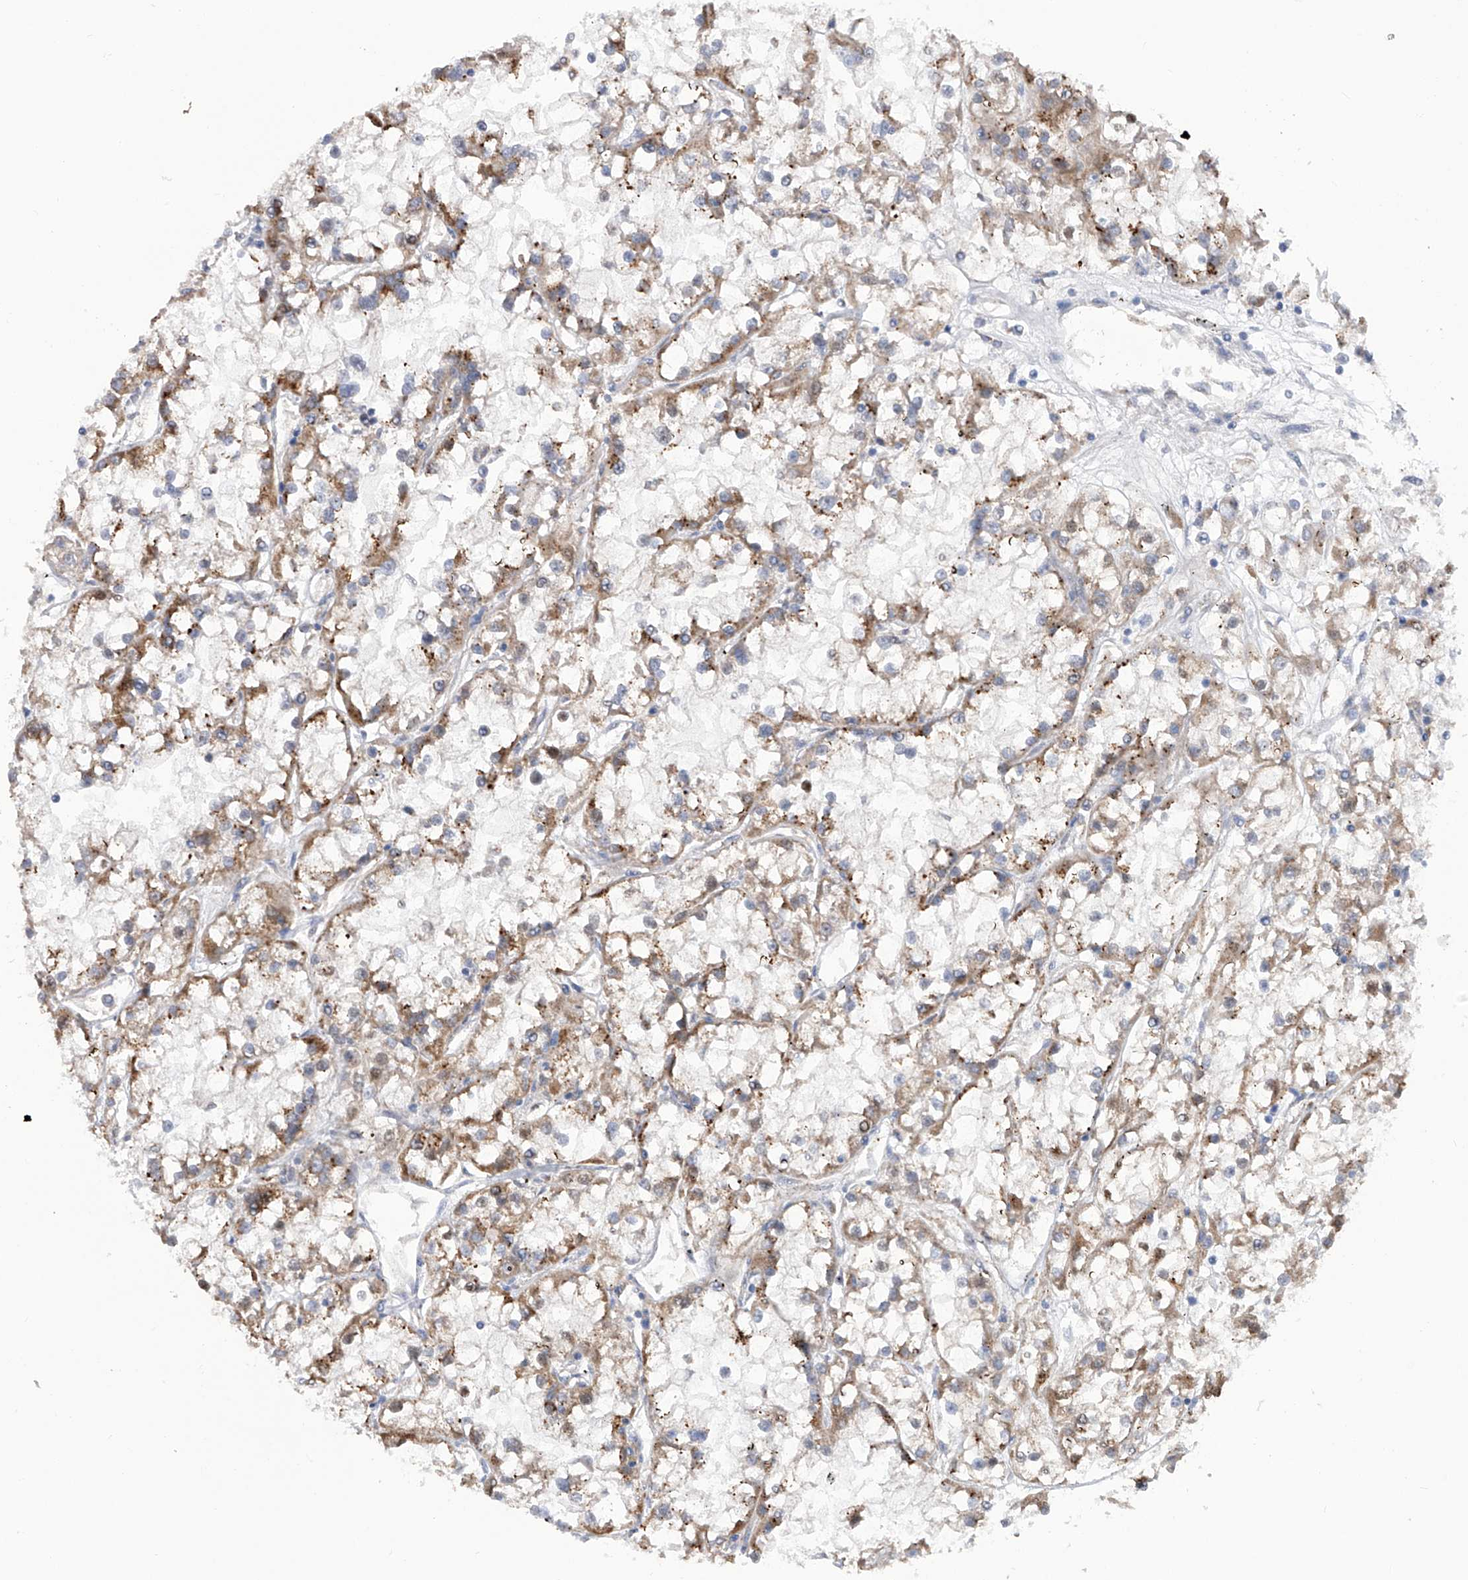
{"staining": {"intensity": "moderate", "quantity": ">75%", "location": "cytoplasmic/membranous"}, "tissue": "renal cancer", "cell_type": "Tumor cells", "image_type": "cancer", "snomed": [{"axis": "morphology", "description": "Adenocarcinoma, NOS"}, {"axis": "topography", "description": "Kidney"}], "caption": "An IHC histopathology image of neoplastic tissue is shown. Protein staining in brown highlights moderate cytoplasmic/membranous positivity in renal cancer (adenocarcinoma) within tumor cells.", "gene": "MLYCD", "patient": {"sex": "female", "age": 52}}